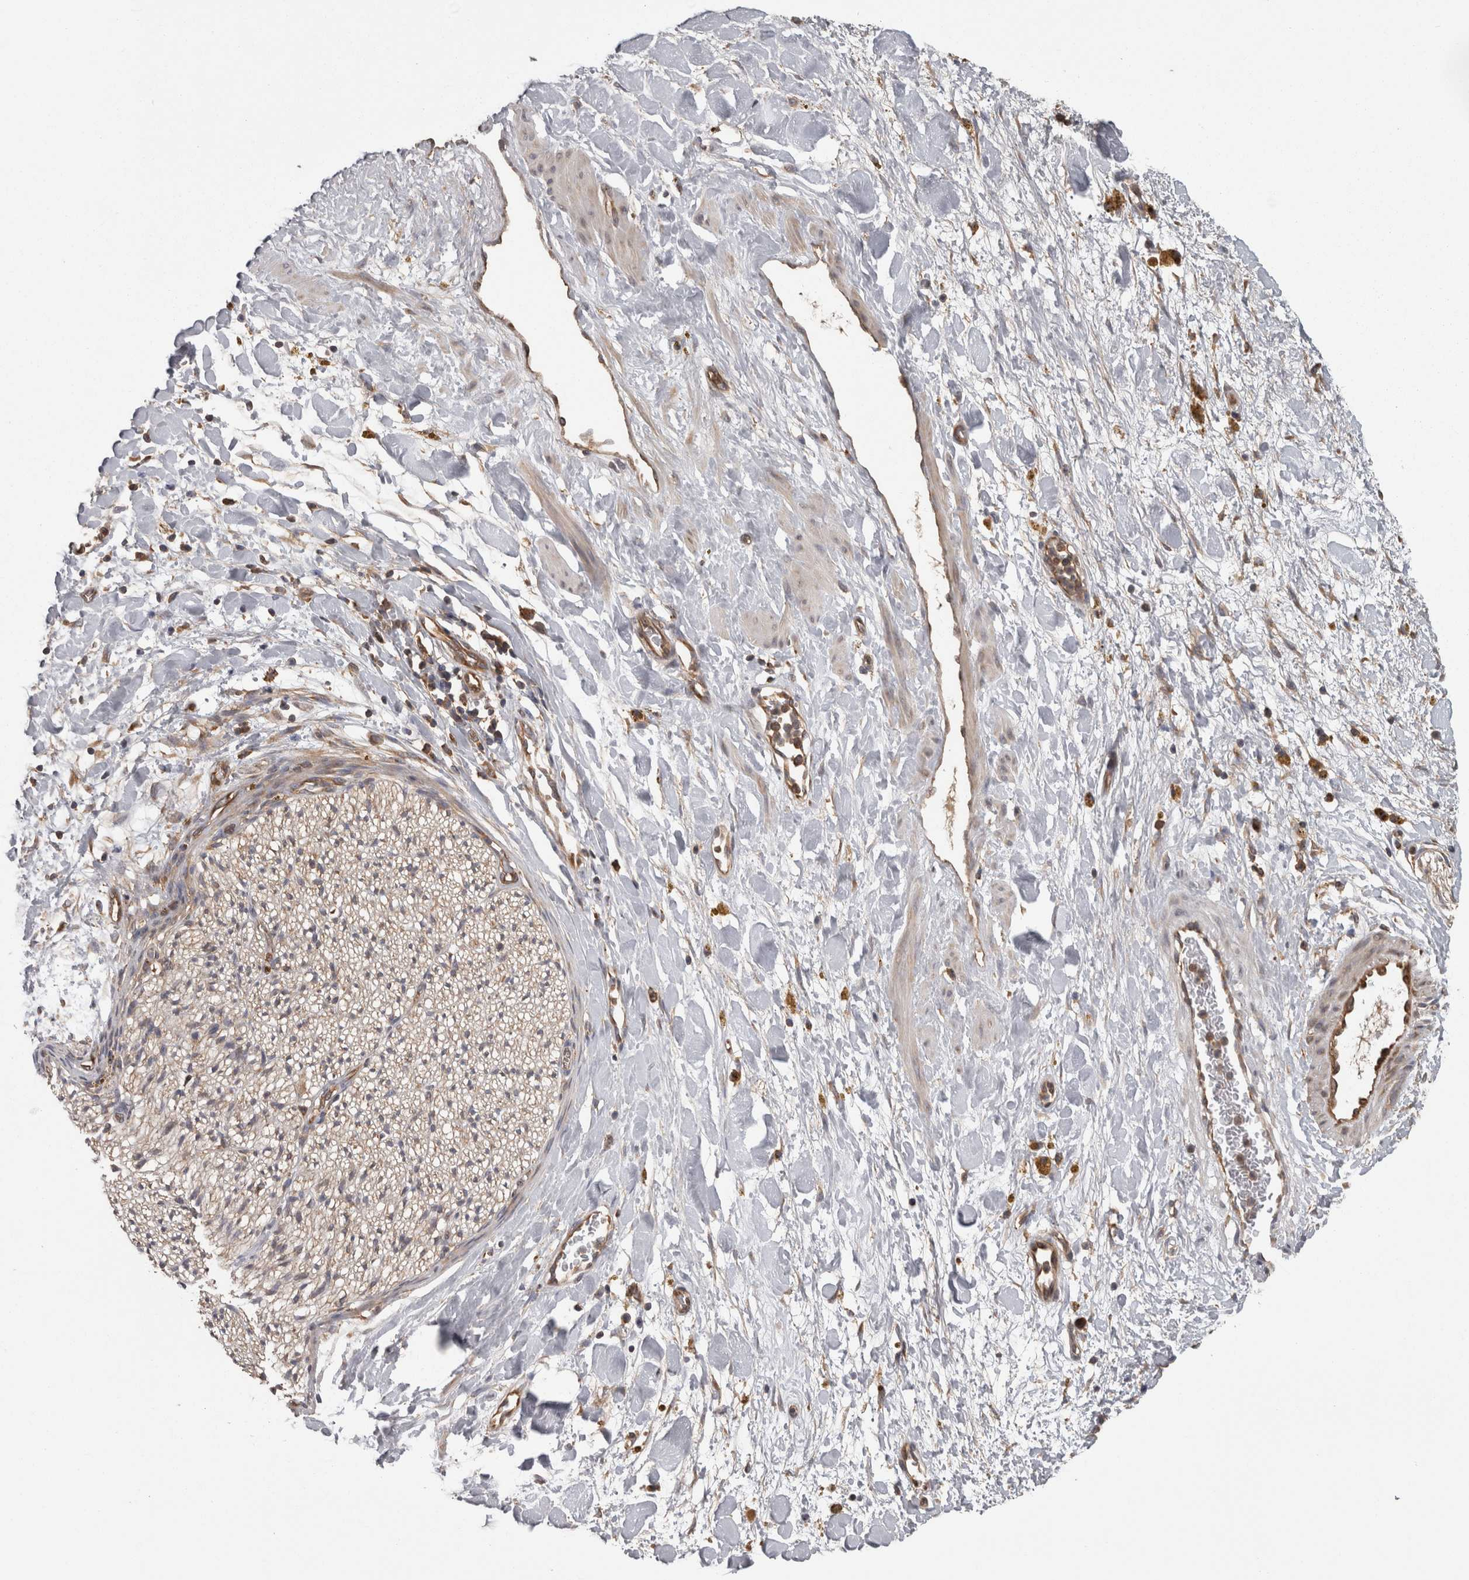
{"staining": {"intensity": "weak", "quantity": ">75%", "location": "cytoplasmic/membranous"}, "tissue": "adipose tissue", "cell_type": "Adipocytes", "image_type": "normal", "snomed": [{"axis": "morphology", "description": "Normal tissue, NOS"}, {"axis": "topography", "description": "Kidney"}, {"axis": "topography", "description": "Peripheral nerve tissue"}], "caption": "Adipose tissue stained for a protein (brown) reveals weak cytoplasmic/membranous positive expression in about >75% of adipocytes.", "gene": "SMCR8", "patient": {"sex": "male", "age": 7}}